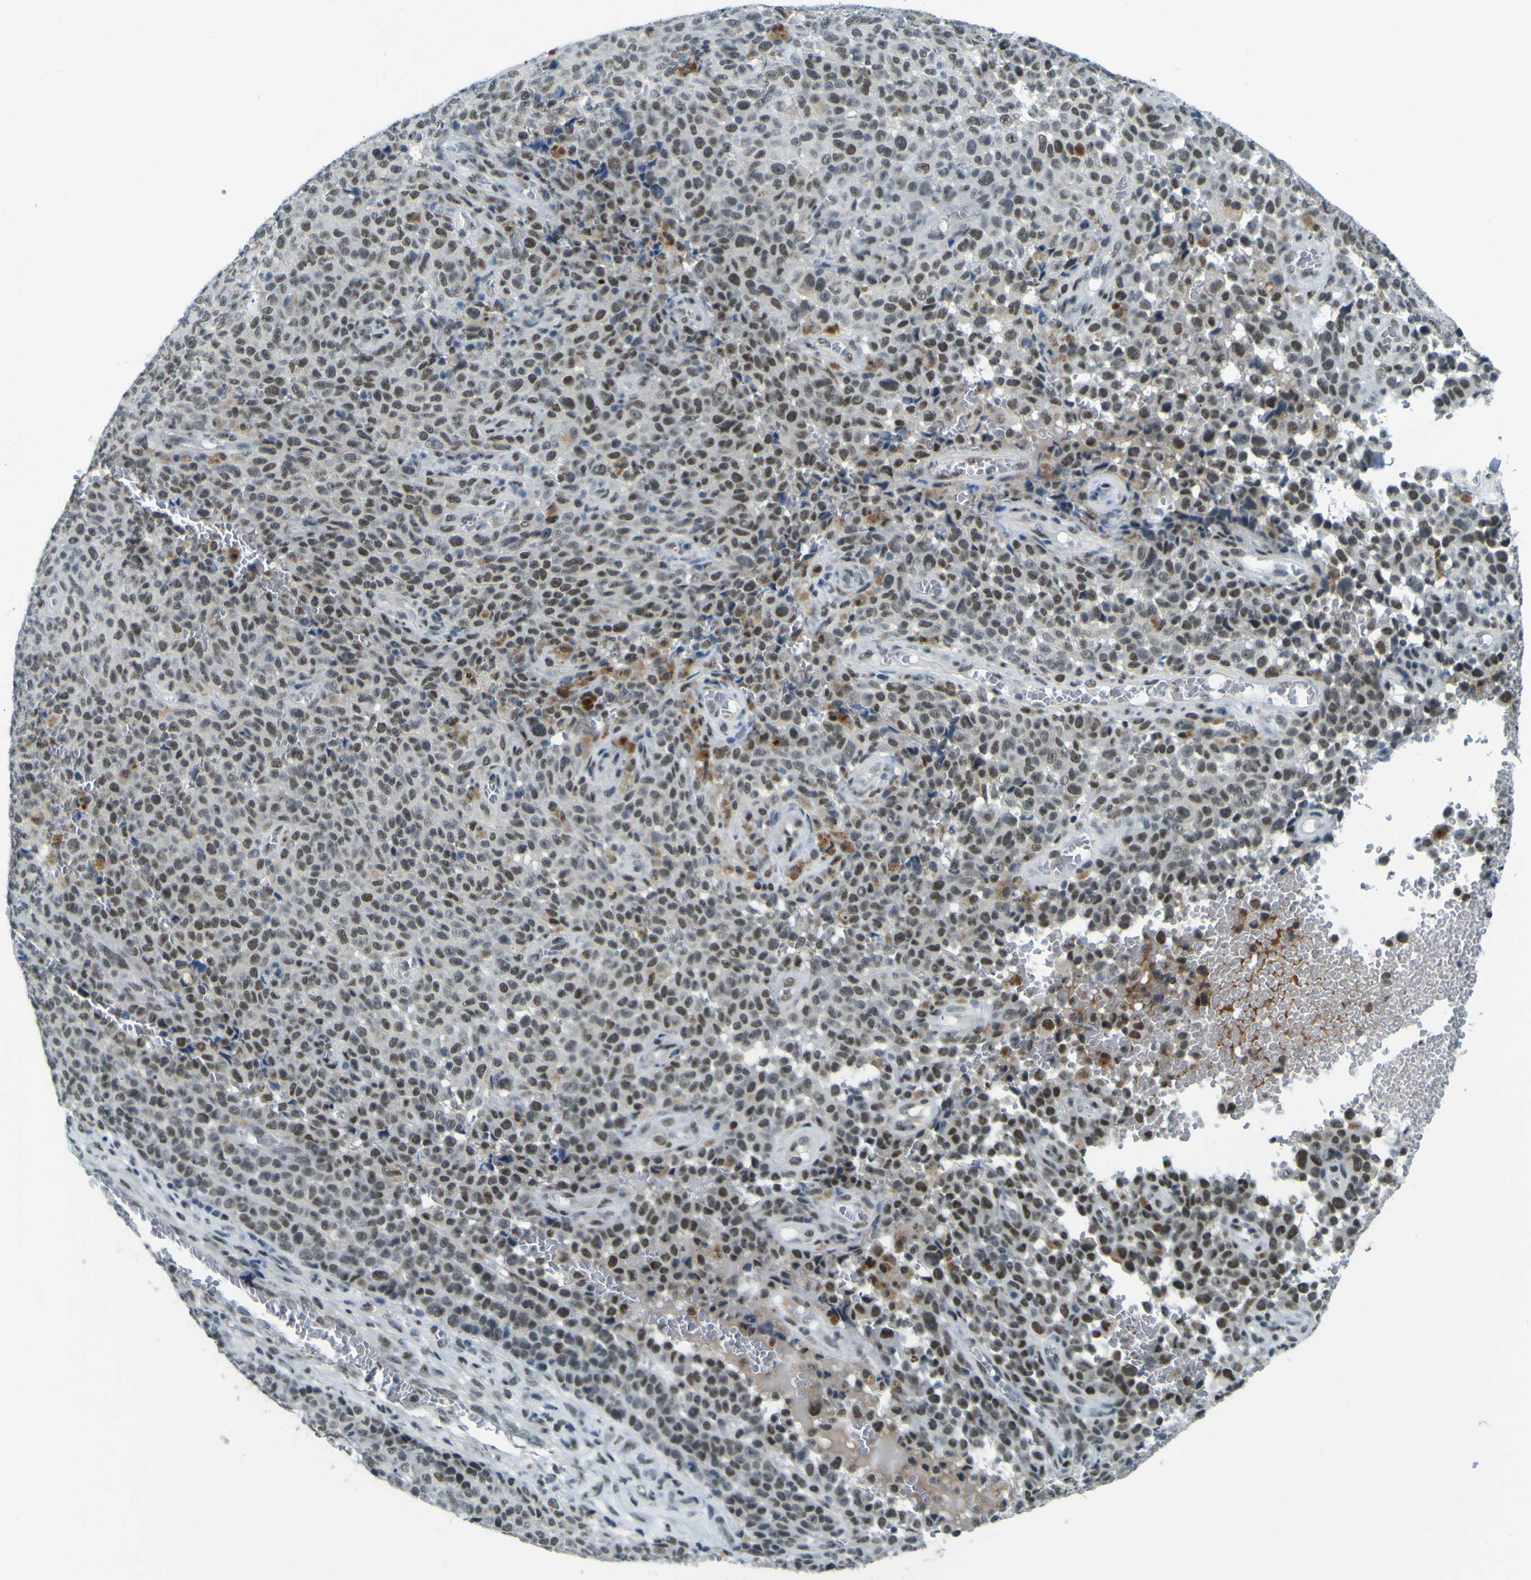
{"staining": {"intensity": "moderate", "quantity": "25%-75%", "location": "nuclear"}, "tissue": "melanoma", "cell_type": "Tumor cells", "image_type": "cancer", "snomed": [{"axis": "morphology", "description": "Malignant melanoma, NOS"}, {"axis": "topography", "description": "Skin"}], "caption": "Human malignant melanoma stained for a protein (brown) displays moderate nuclear positive positivity in approximately 25%-75% of tumor cells.", "gene": "CEBPG", "patient": {"sex": "female", "age": 82}}